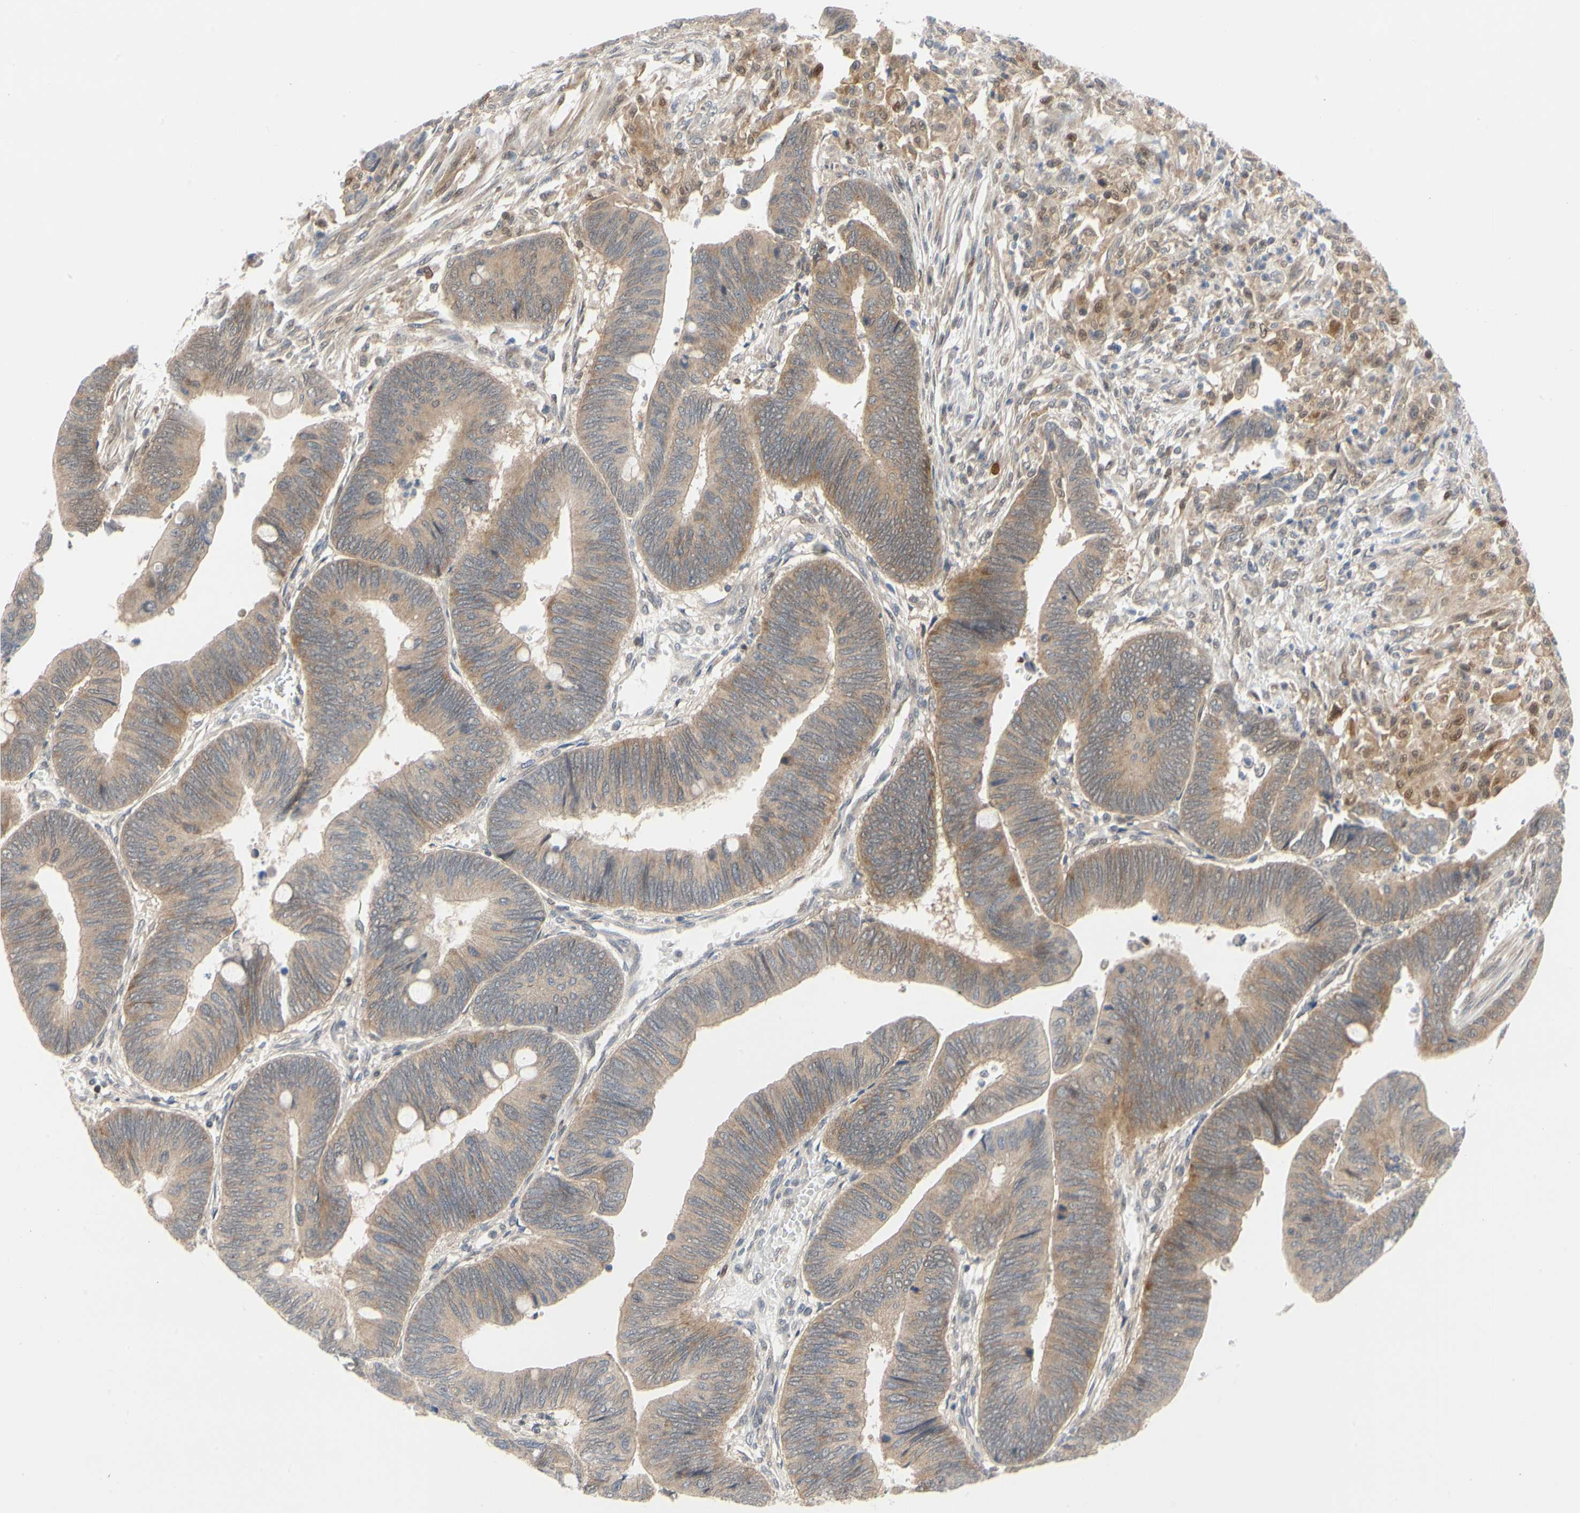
{"staining": {"intensity": "moderate", "quantity": ">75%", "location": "cytoplasmic/membranous"}, "tissue": "colorectal cancer", "cell_type": "Tumor cells", "image_type": "cancer", "snomed": [{"axis": "morphology", "description": "Normal tissue, NOS"}, {"axis": "morphology", "description": "Adenocarcinoma, NOS"}, {"axis": "topography", "description": "Rectum"}, {"axis": "topography", "description": "Peripheral nerve tissue"}], "caption": "Adenocarcinoma (colorectal) stained with a protein marker shows moderate staining in tumor cells.", "gene": "CDK5", "patient": {"sex": "male", "age": 92}}